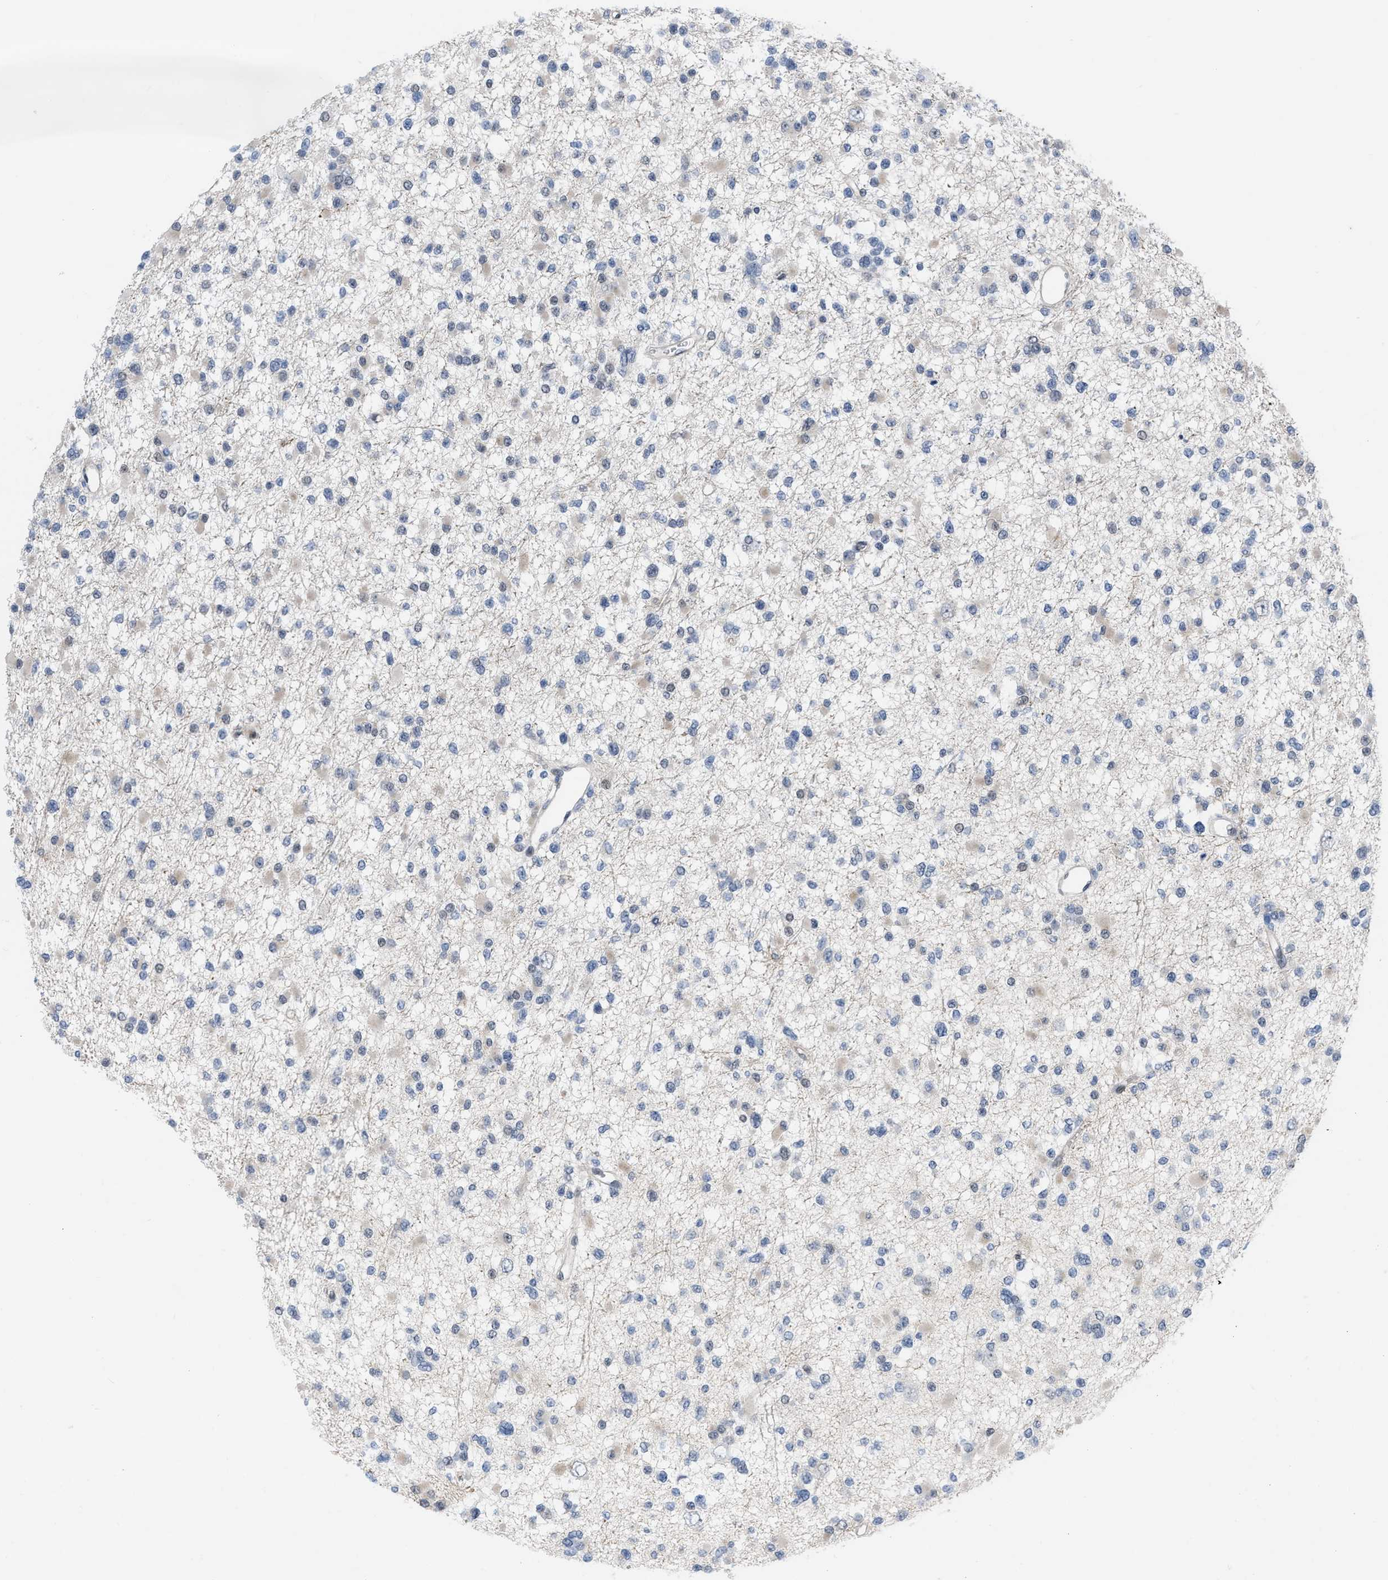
{"staining": {"intensity": "negative", "quantity": "none", "location": "none"}, "tissue": "glioma", "cell_type": "Tumor cells", "image_type": "cancer", "snomed": [{"axis": "morphology", "description": "Glioma, malignant, Low grade"}, {"axis": "topography", "description": "Brain"}], "caption": "Glioma was stained to show a protein in brown. There is no significant expression in tumor cells. (Stains: DAB (3,3'-diaminobenzidine) immunohistochemistry with hematoxylin counter stain, Microscopy: brightfield microscopy at high magnification).", "gene": "MIER1", "patient": {"sex": "female", "age": 22}}